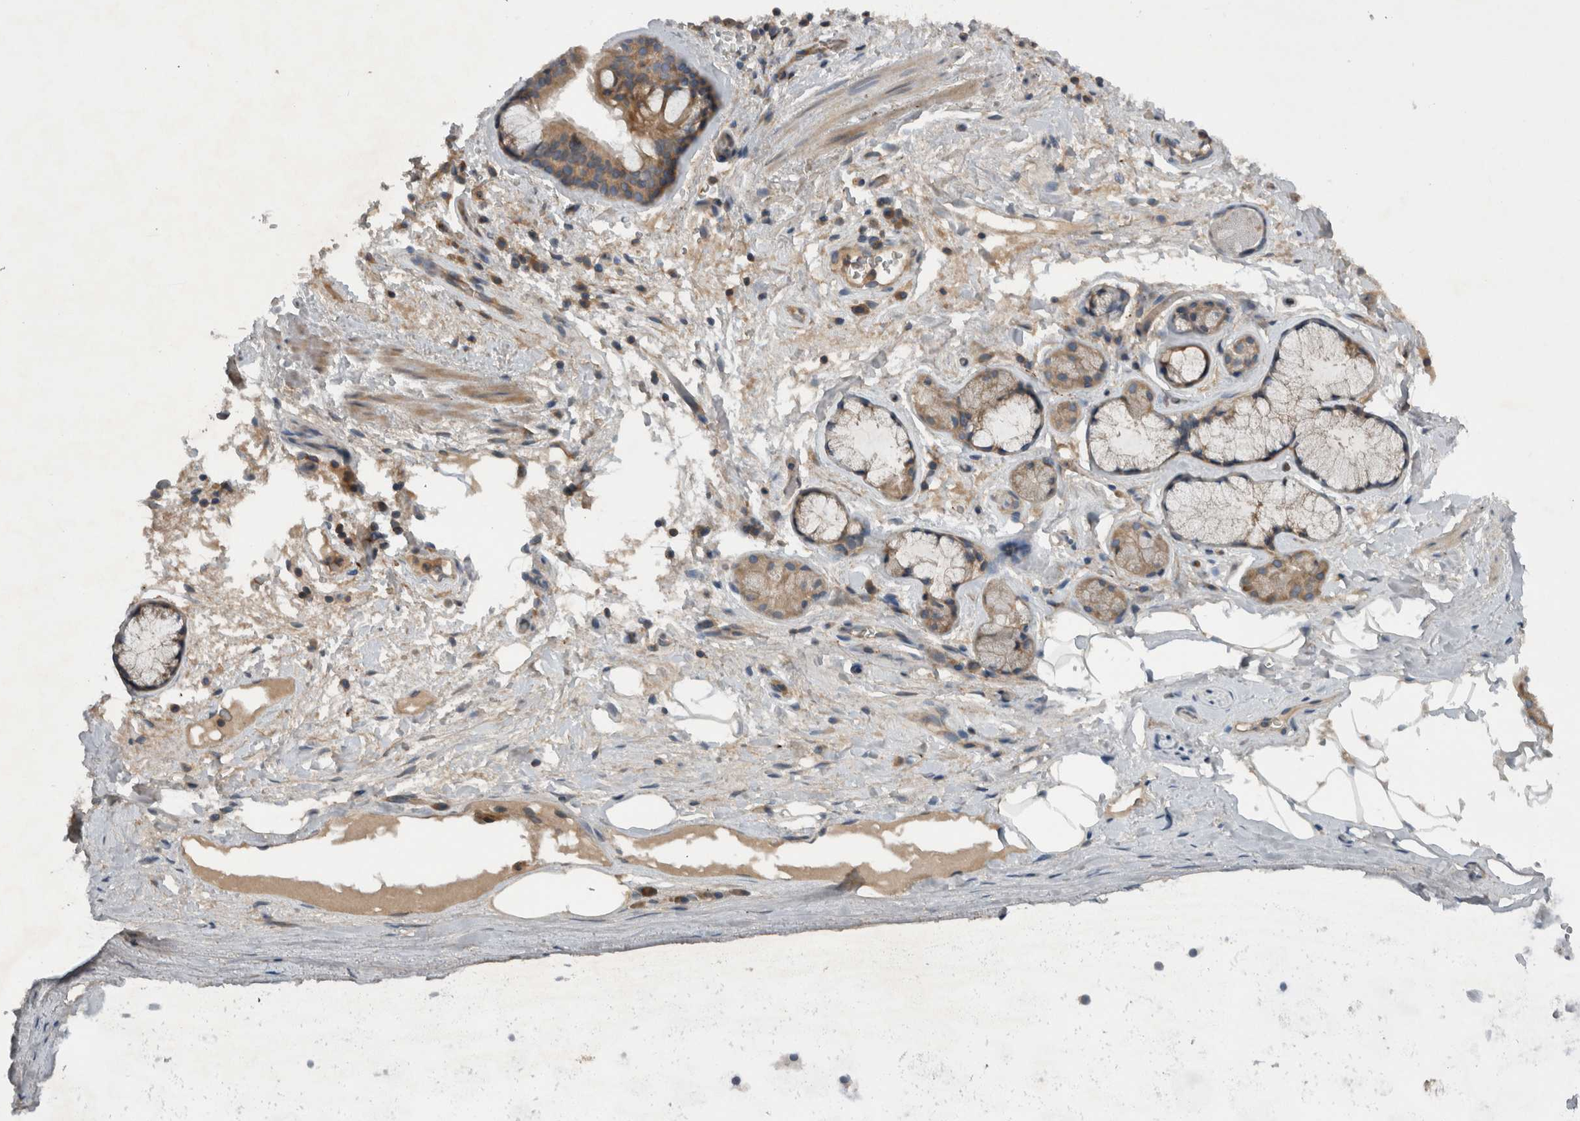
{"staining": {"intensity": "weak", "quantity": ">75%", "location": "cytoplasmic/membranous"}, "tissue": "bronchus", "cell_type": "Respiratory epithelial cells", "image_type": "normal", "snomed": [{"axis": "morphology", "description": "Normal tissue, NOS"}, {"axis": "topography", "description": "Cartilage tissue"}], "caption": "Bronchus stained with a protein marker displays weak staining in respiratory epithelial cells.", "gene": "SCARA5", "patient": {"sex": "female", "age": 63}}